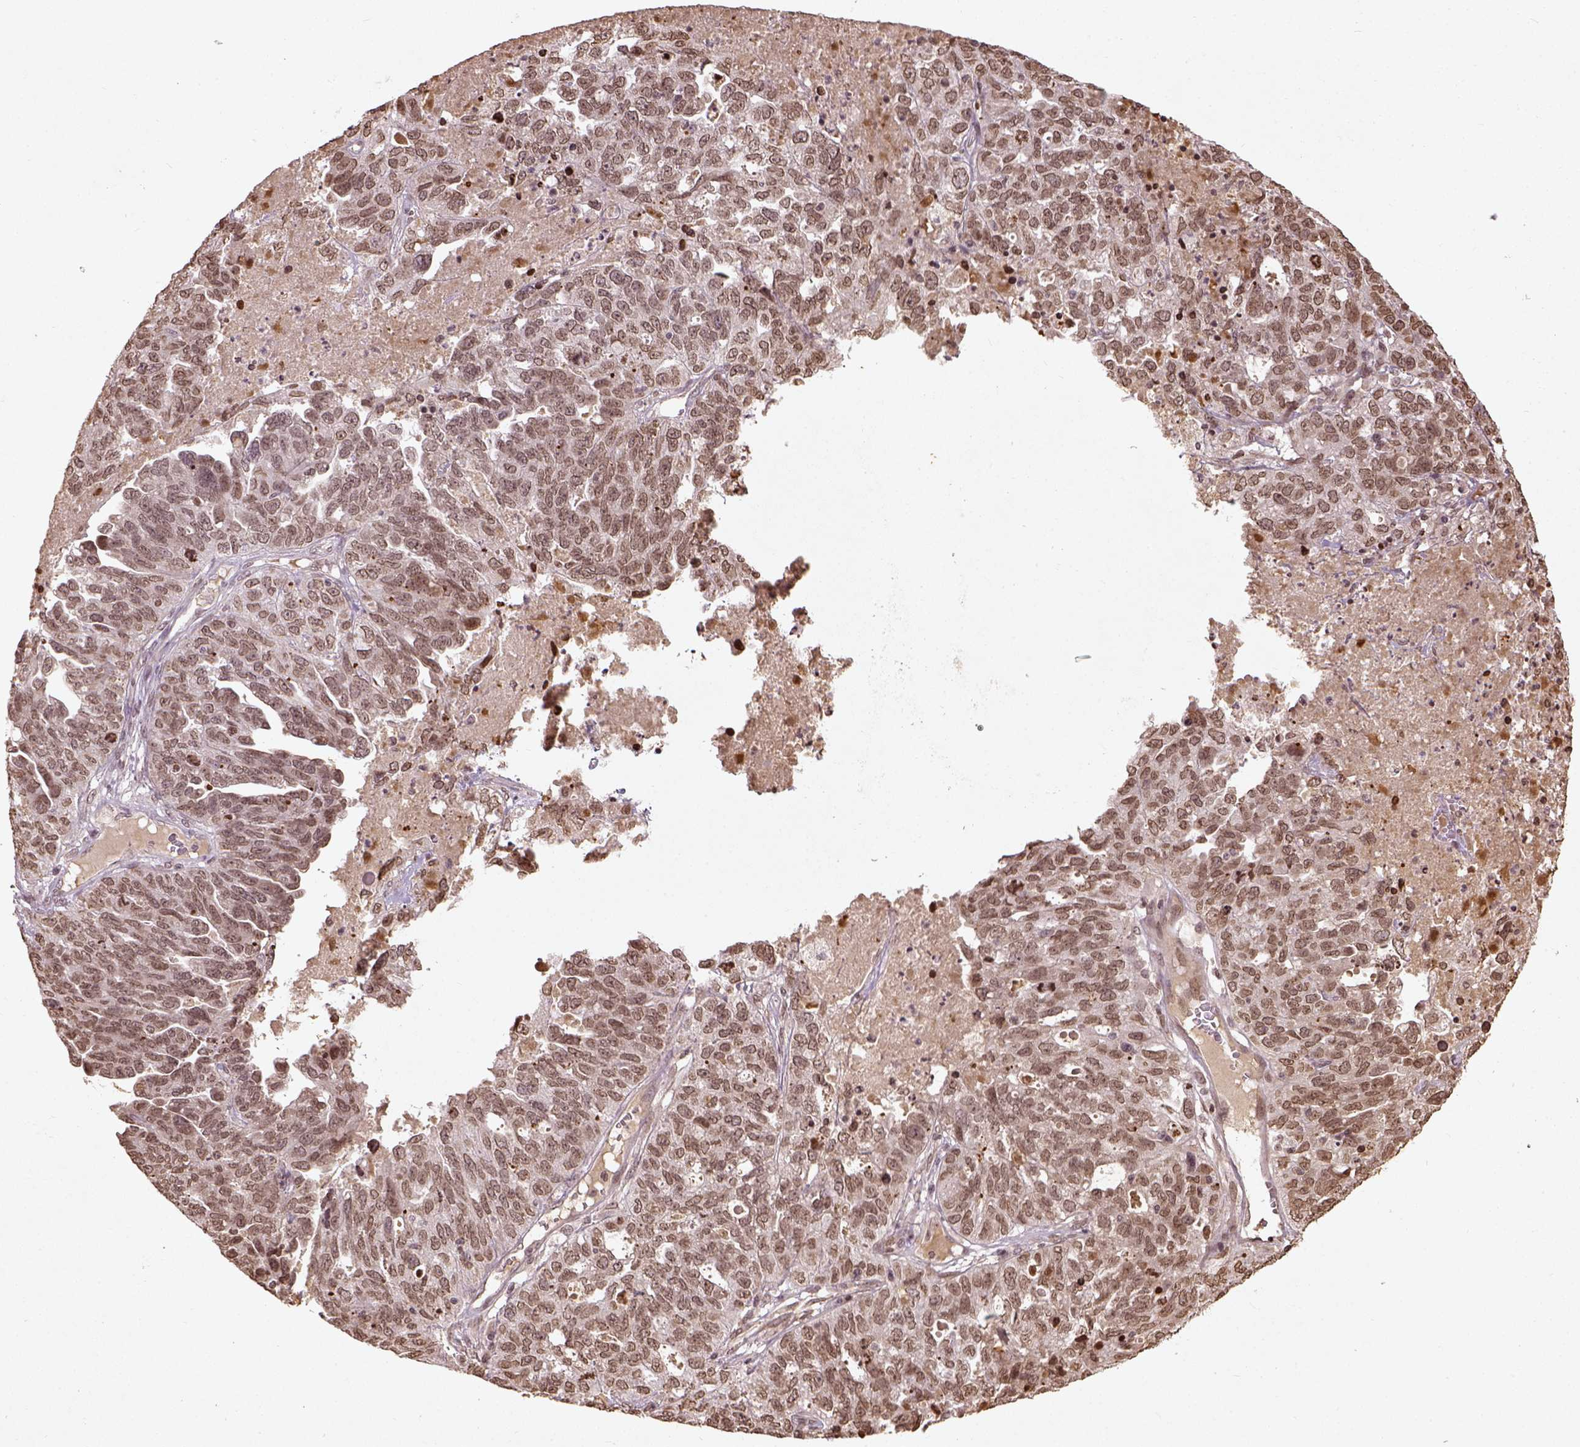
{"staining": {"intensity": "moderate", "quantity": ">75%", "location": "nuclear"}, "tissue": "ovarian cancer", "cell_type": "Tumor cells", "image_type": "cancer", "snomed": [{"axis": "morphology", "description": "Cystadenocarcinoma, serous, NOS"}, {"axis": "topography", "description": "Ovary"}], "caption": "Immunohistochemistry micrograph of ovarian cancer stained for a protein (brown), which shows medium levels of moderate nuclear positivity in approximately >75% of tumor cells.", "gene": "BANF1", "patient": {"sex": "female", "age": 71}}